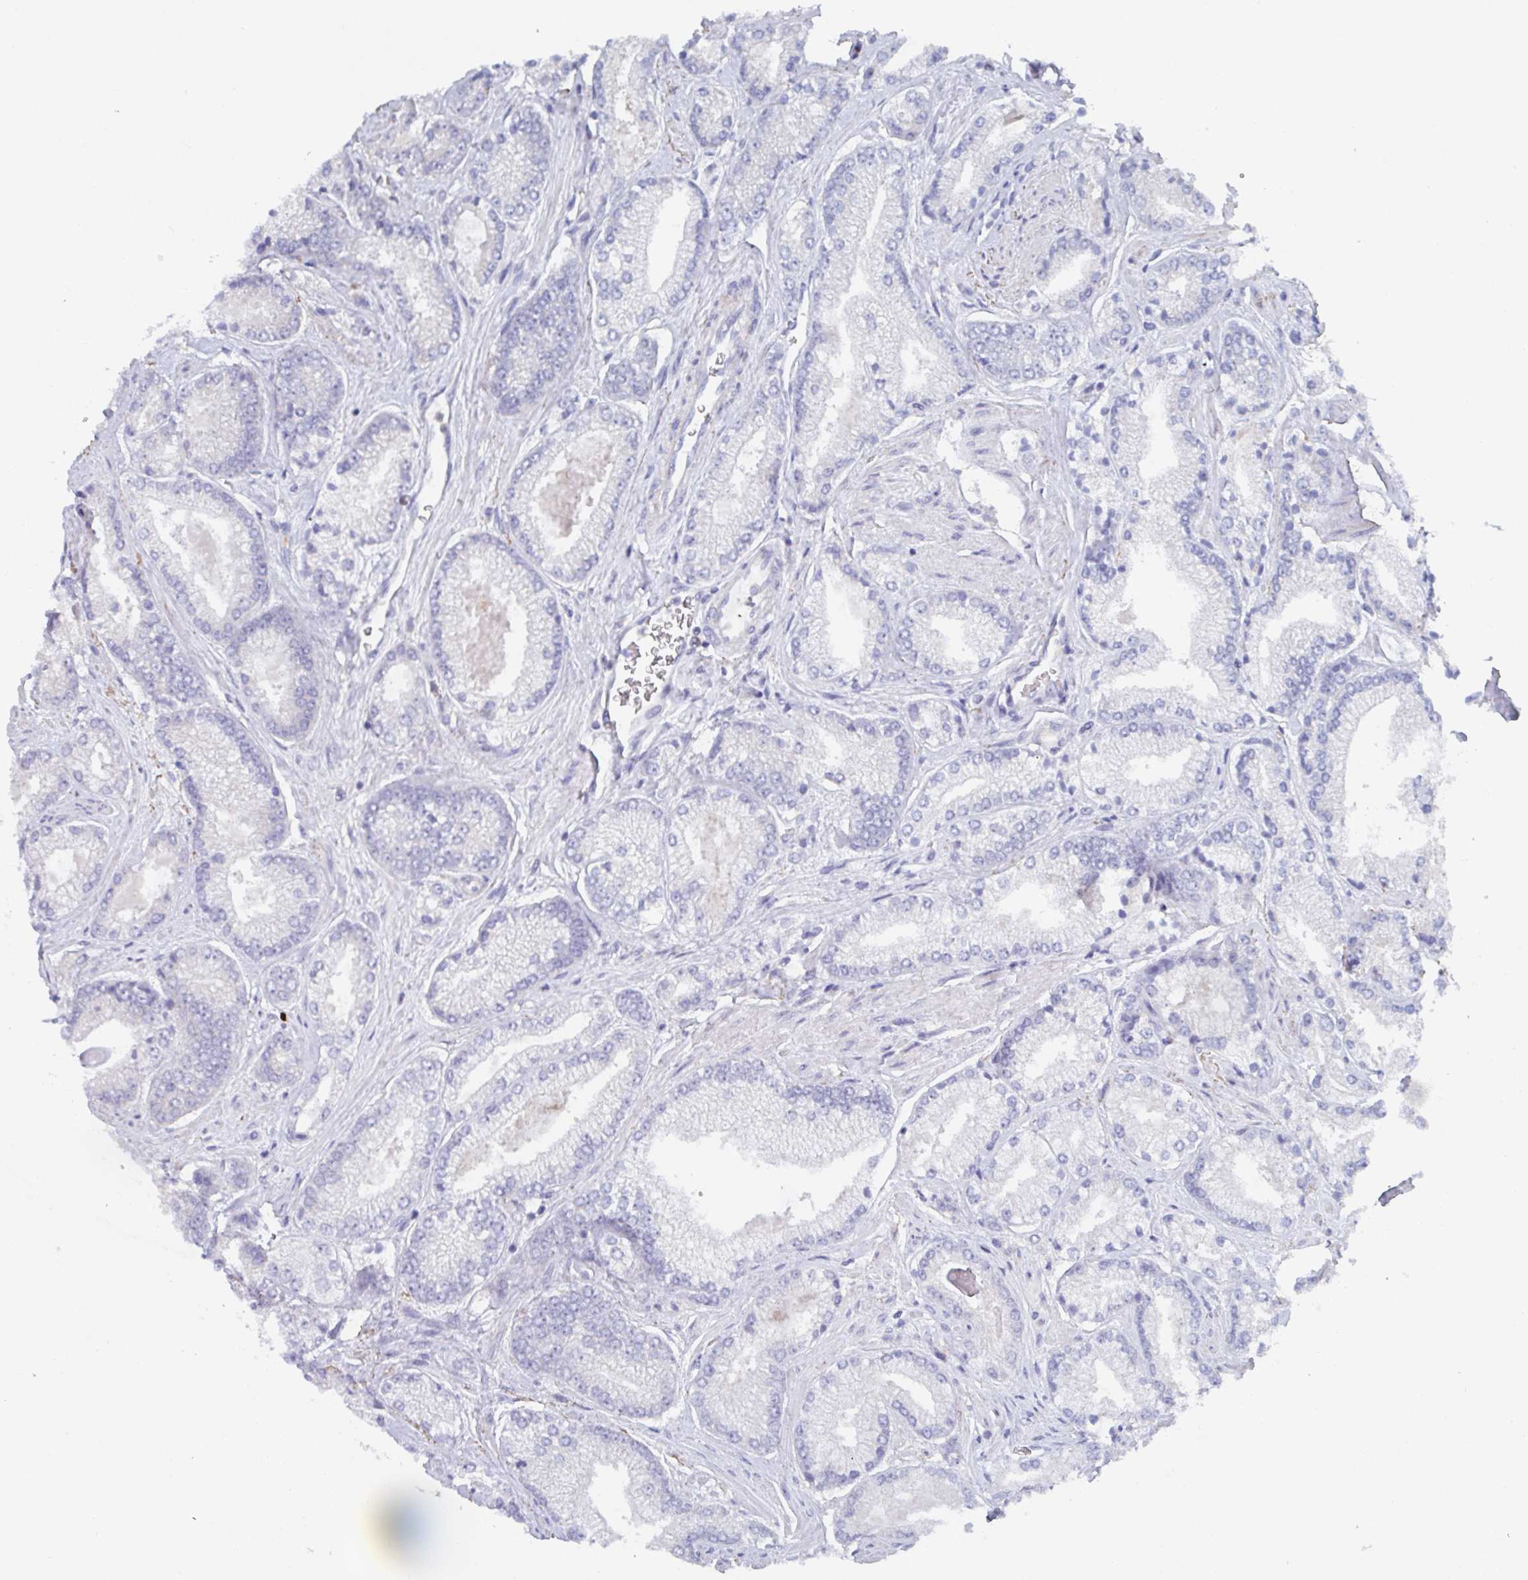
{"staining": {"intensity": "negative", "quantity": "none", "location": "none"}, "tissue": "prostate cancer", "cell_type": "Tumor cells", "image_type": "cancer", "snomed": [{"axis": "morphology", "description": "Adenocarcinoma, Low grade"}, {"axis": "topography", "description": "Prostate"}], "caption": "High power microscopy photomicrograph of an immunohistochemistry micrograph of prostate low-grade adenocarcinoma, revealing no significant staining in tumor cells.", "gene": "KCNK5", "patient": {"sex": "male", "age": 67}}